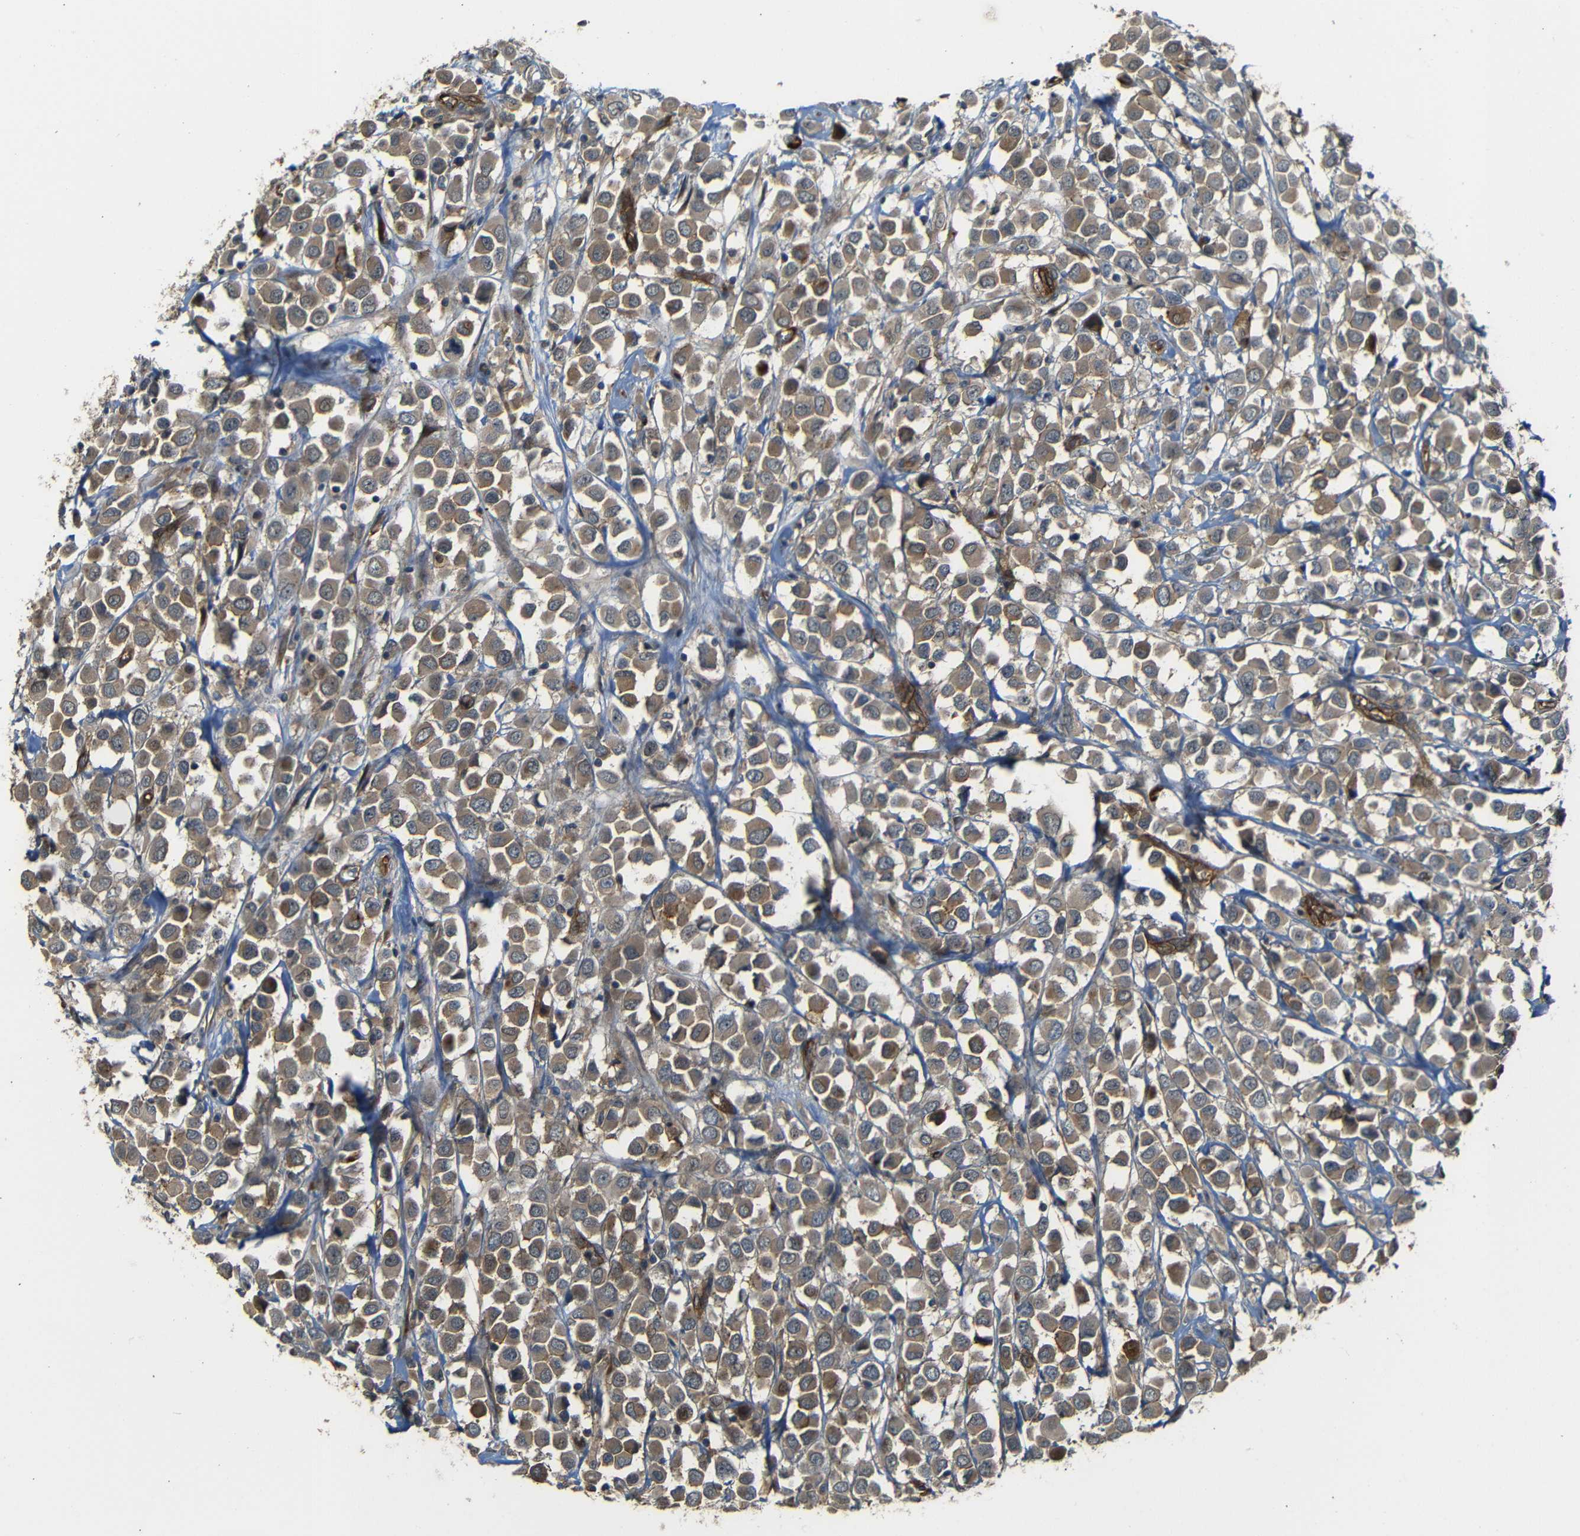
{"staining": {"intensity": "moderate", "quantity": ">75%", "location": "cytoplasmic/membranous"}, "tissue": "breast cancer", "cell_type": "Tumor cells", "image_type": "cancer", "snomed": [{"axis": "morphology", "description": "Duct carcinoma"}, {"axis": "topography", "description": "Breast"}], "caption": "Protein expression analysis of breast infiltrating ductal carcinoma reveals moderate cytoplasmic/membranous expression in about >75% of tumor cells.", "gene": "RELL1", "patient": {"sex": "female", "age": 61}}